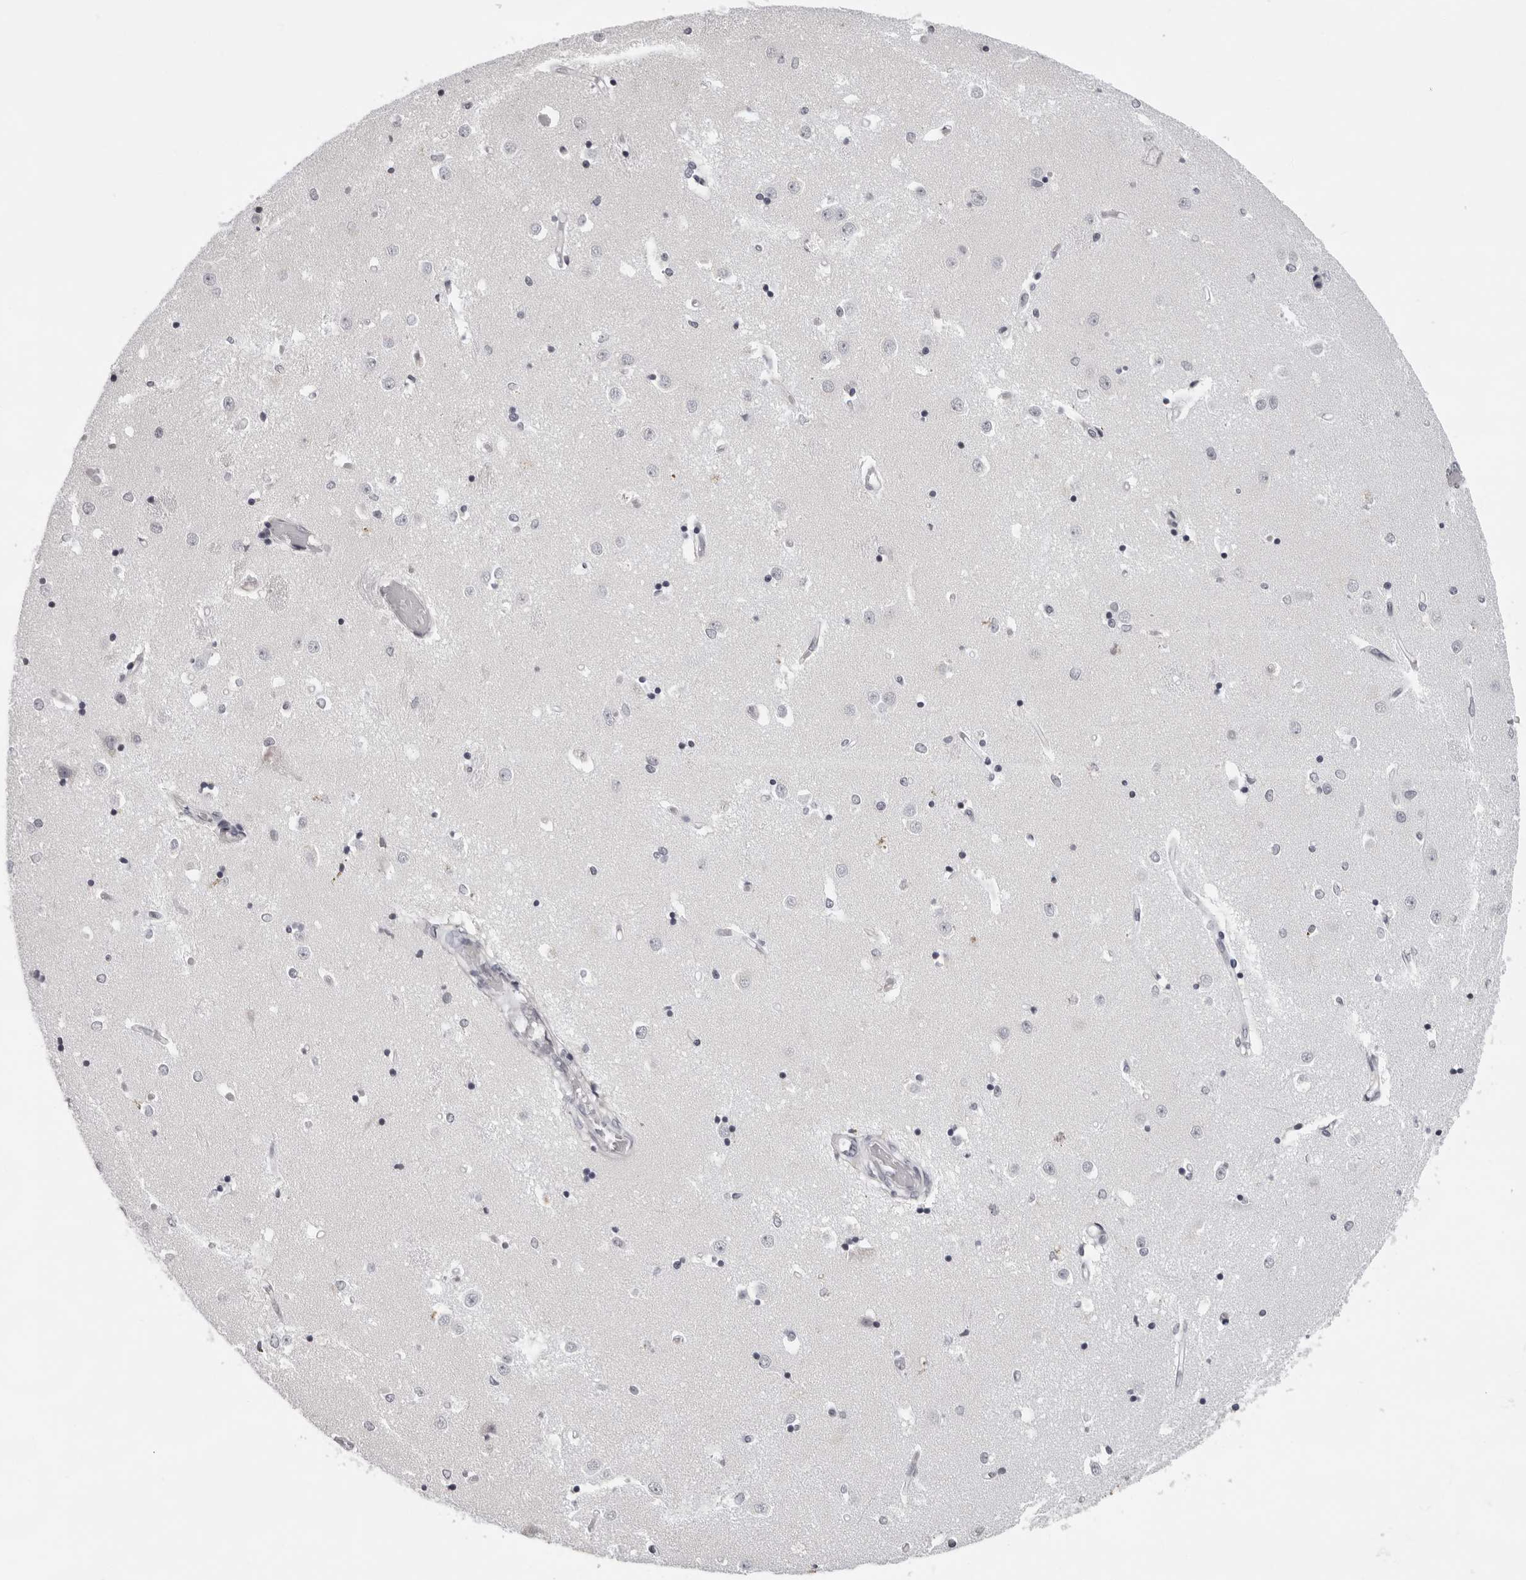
{"staining": {"intensity": "negative", "quantity": "none", "location": "none"}, "tissue": "caudate", "cell_type": "Glial cells", "image_type": "normal", "snomed": [{"axis": "morphology", "description": "Normal tissue, NOS"}, {"axis": "topography", "description": "Lateral ventricle wall"}], "caption": "Immunohistochemistry (IHC) image of unremarkable caudate: caudate stained with DAB displays no significant protein positivity in glial cells. (DAB (3,3'-diaminobenzidine) IHC with hematoxylin counter stain).", "gene": "PIP4K2C", "patient": {"sex": "male", "age": 45}}